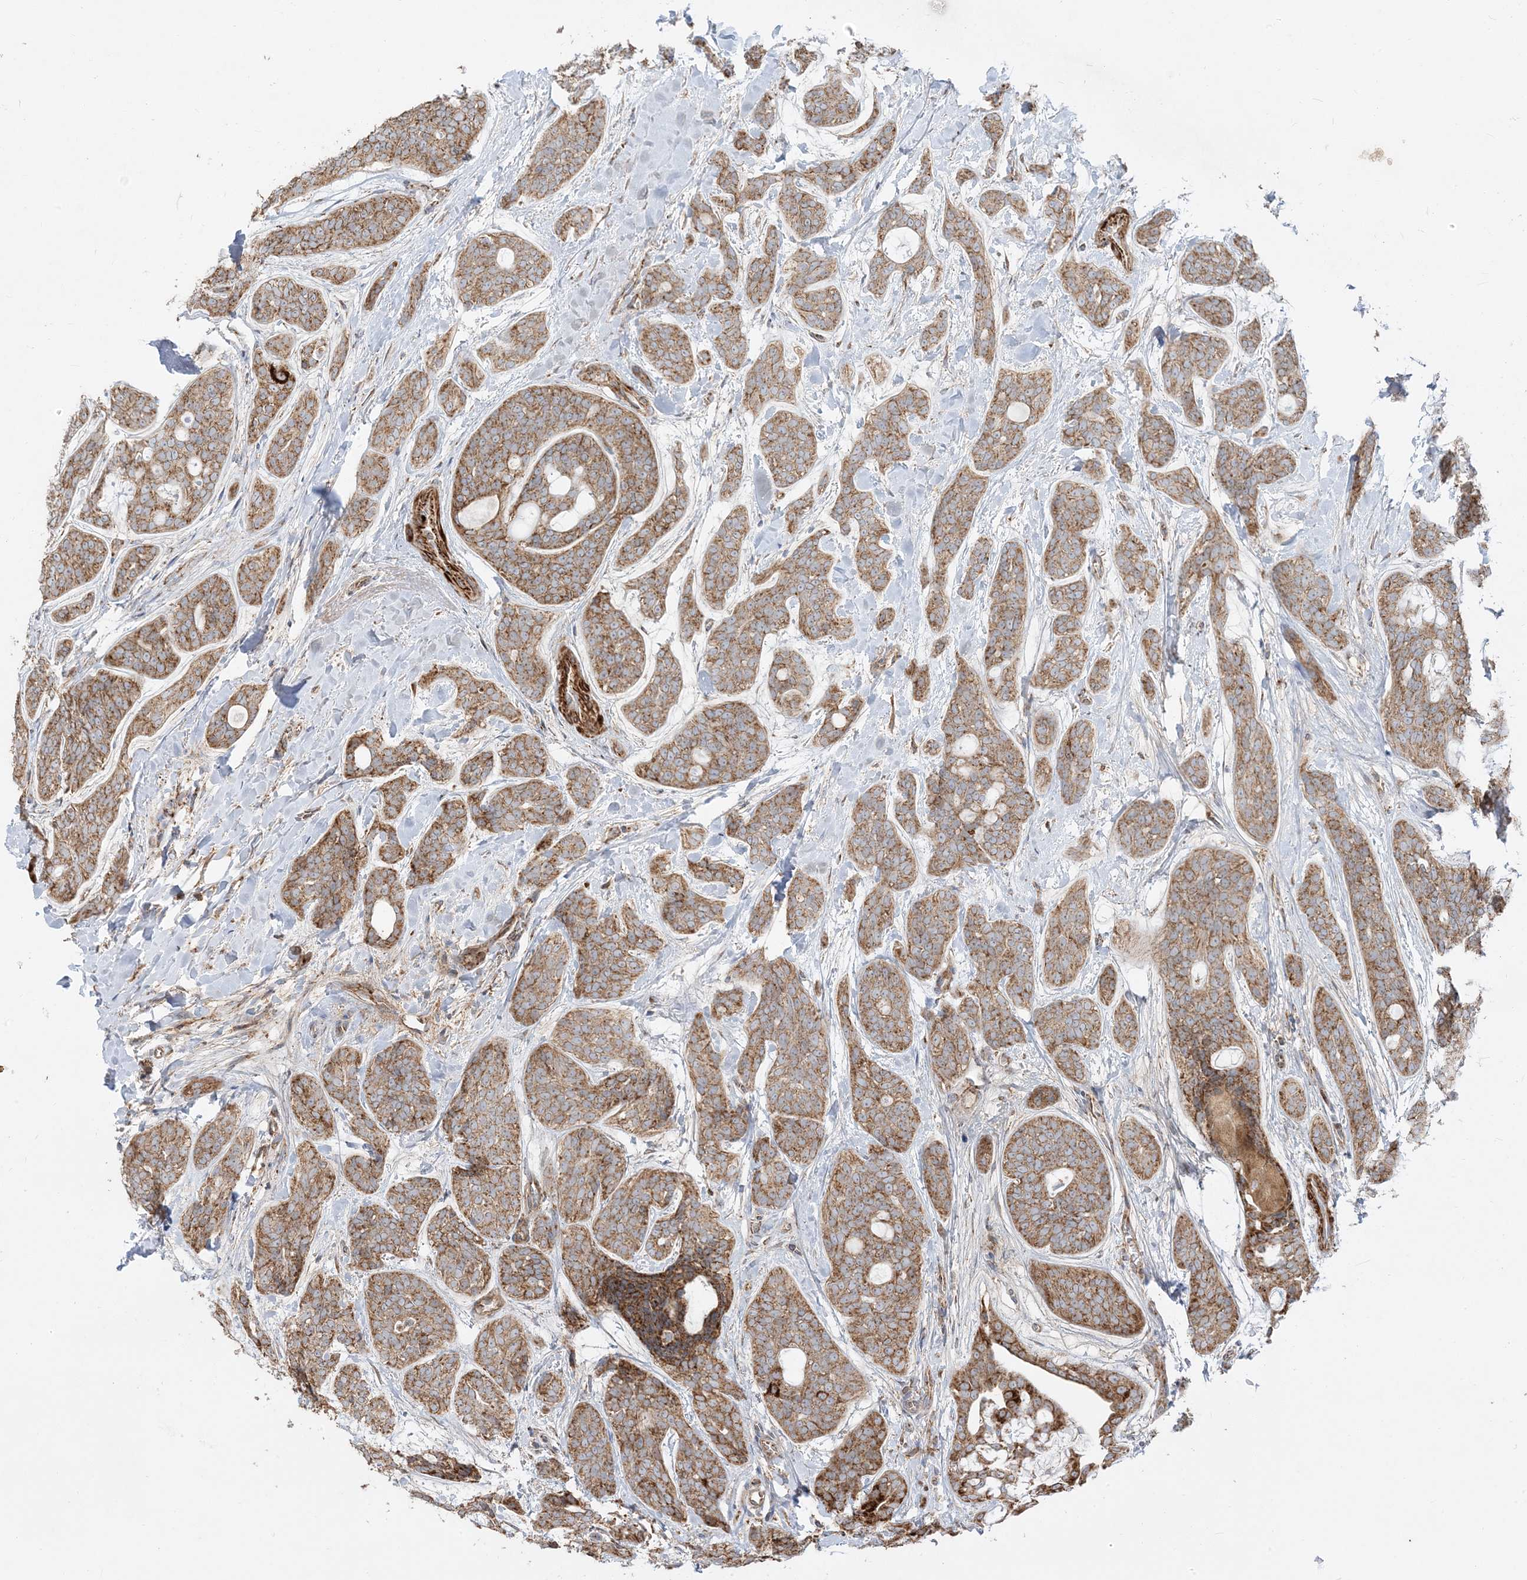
{"staining": {"intensity": "moderate", "quantity": ">75%", "location": "cytoplasmic/membranous"}, "tissue": "head and neck cancer", "cell_type": "Tumor cells", "image_type": "cancer", "snomed": [{"axis": "morphology", "description": "Adenocarcinoma, NOS"}, {"axis": "topography", "description": "Head-Neck"}], "caption": "Brown immunohistochemical staining in head and neck cancer (adenocarcinoma) exhibits moderate cytoplasmic/membranous staining in approximately >75% of tumor cells.", "gene": "AARS2", "patient": {"sex": "male", "age": 66}}